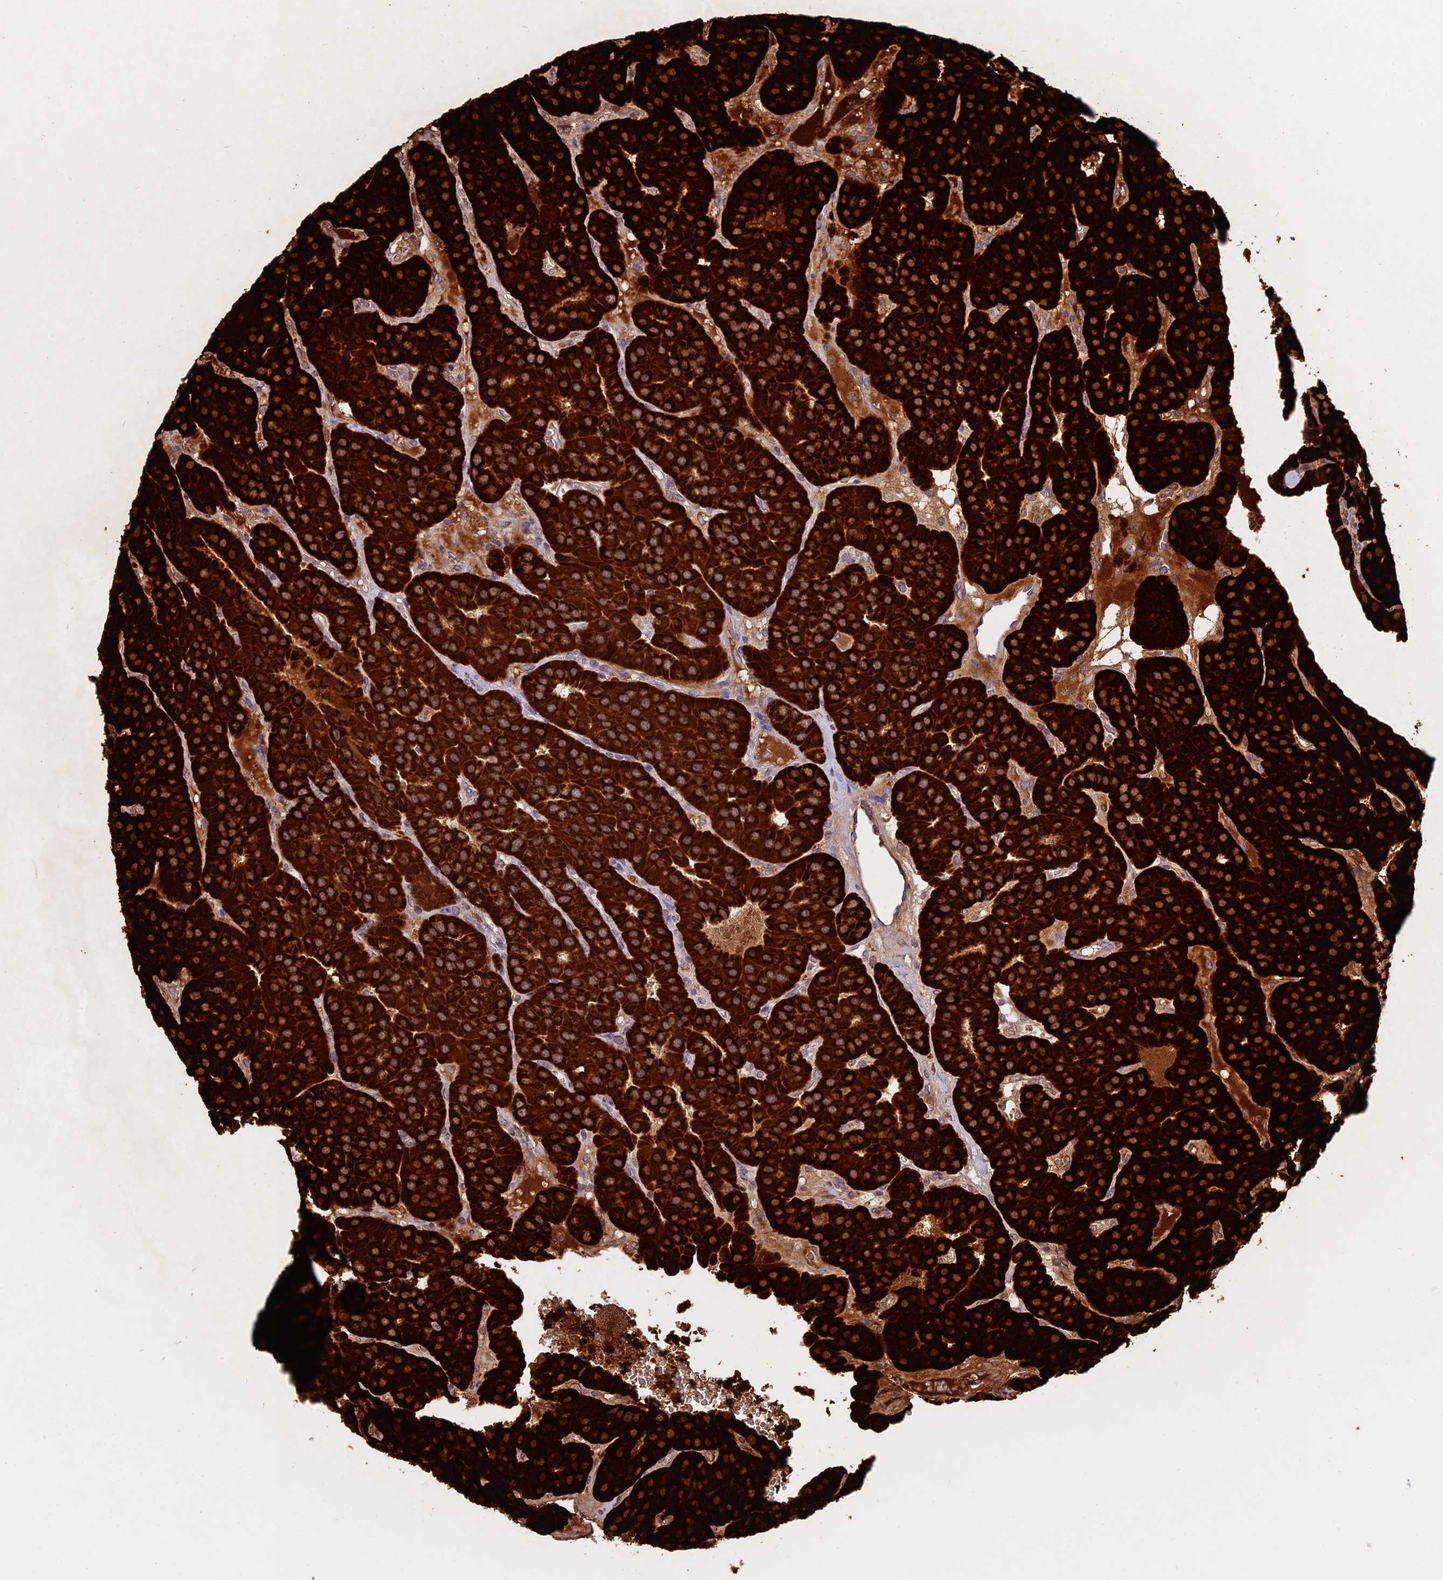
{"staining": {"intensity": "strong", "quantity": ">75%", "location": "cytoplasmic/membranous"}, "tissue": "parathyroid gland", "cell_type": "Glandular cells", "image_type": "normal", "snomed": [{"axis": "morphology", "description": "Normal tissue, NOS"}, {"axis": "morphology", "description": "Adenoma, NOS"}, {"axis": "topography", "description": "Parathyroid gland"}], "caption": "Immunohistochemistry (IHC) of normal parathyroid gland displays high levels of strong cytoplasmic/membranous positivity in approximately >75% of glandular cells. The staining is performed using DAB brown chromogen to label protein expression. The nuclei are counter-stained blue using hematoxylin.", "gene": "COX17", "patient": {"sex": "female", "age": 86}}